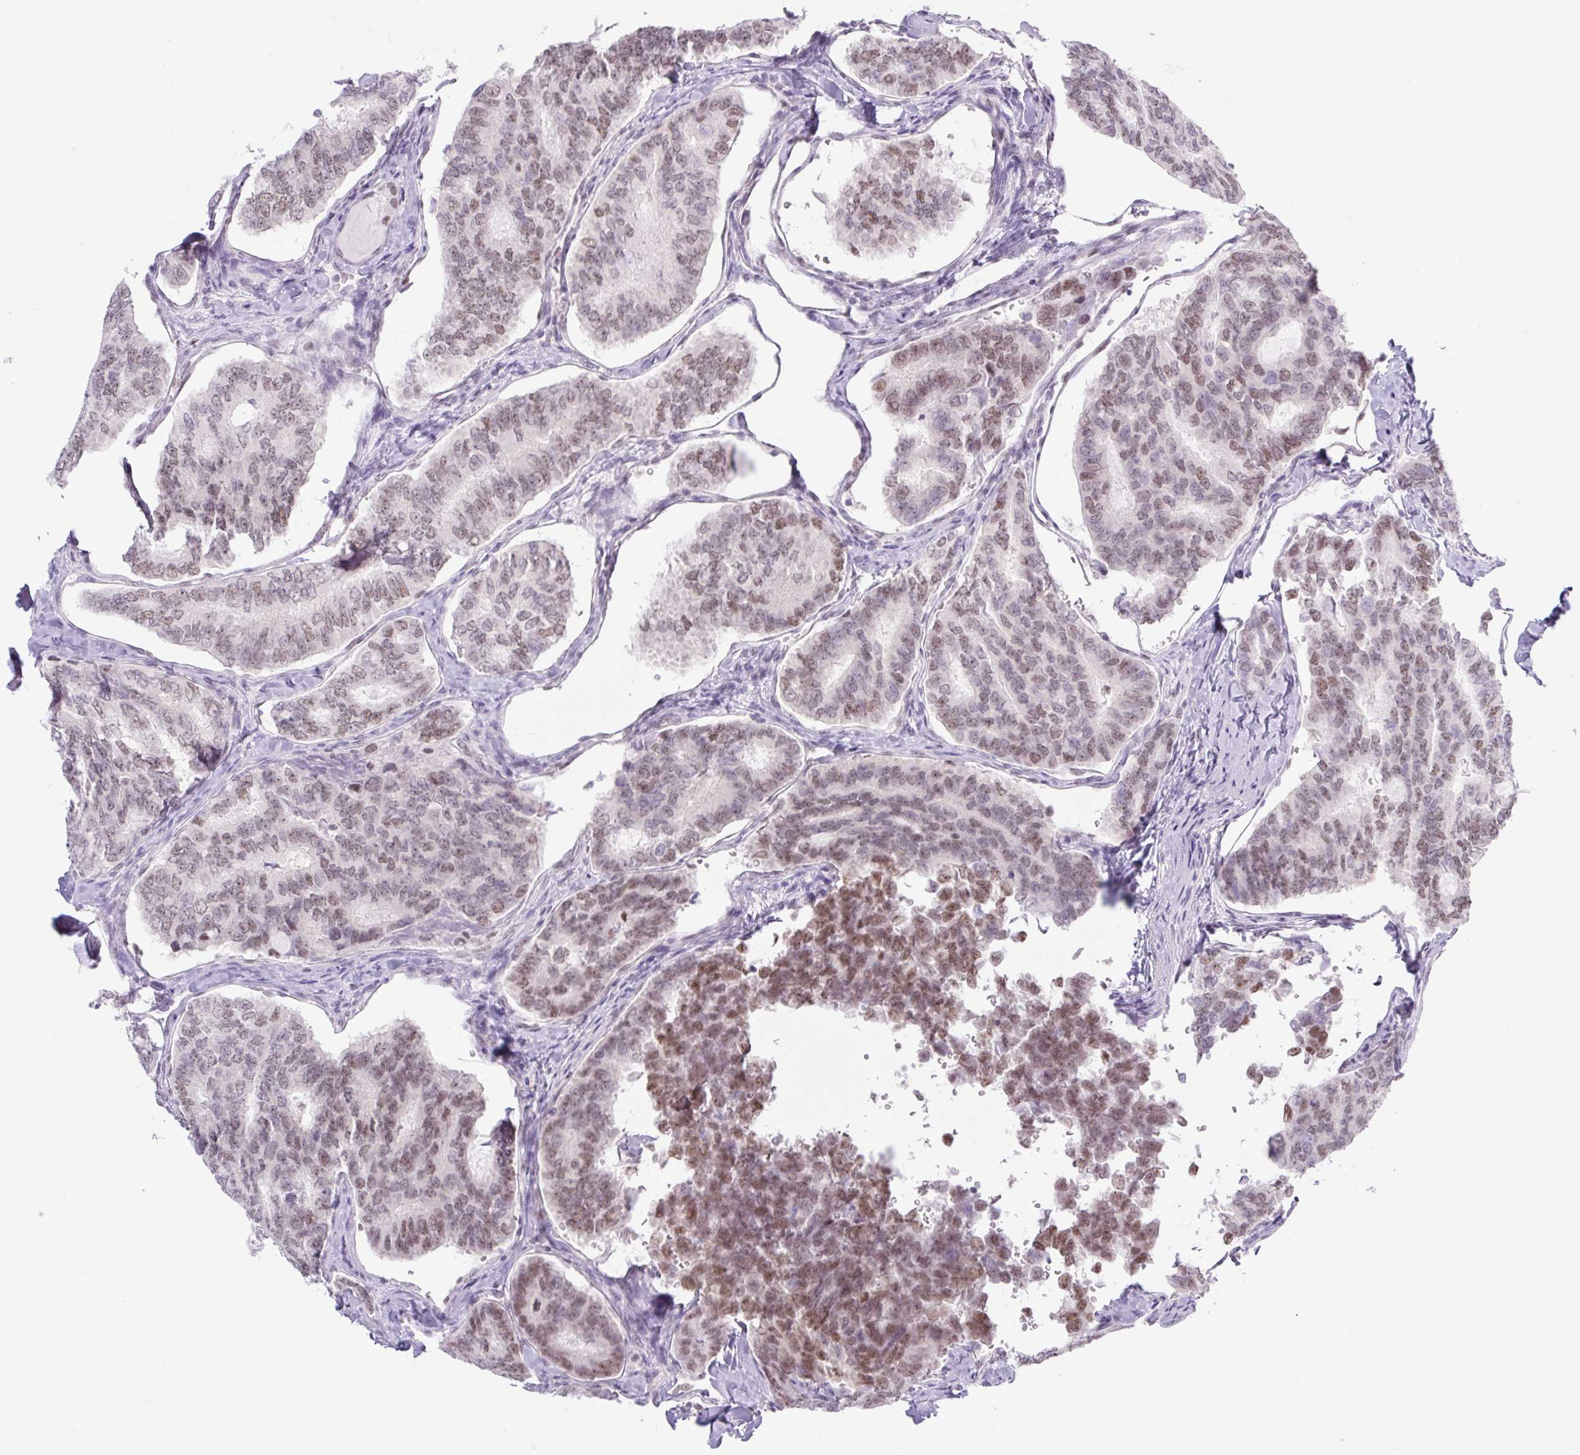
{"staining": {"intensity": "moderate", "quantity": ">75%", "location": "nuclear"}, "tissue": "thyroid cancer", "cell_type": "Tumor cells", "image_type": "cancer", "snomed": [{"axis": "morphology", "description": "Papillary adenocarcinoma, NOS"}, {"axis": "topography", "description": "Thyroid gland"}], "caption": "Immunohistochemical staining of human thyroid papillary adenocarcinoma displays medium levels of moderate nuclear staining in about >75% of tumor cells.", "gene": "TLE3", "patient": {"sex": "female", "age": 35}}